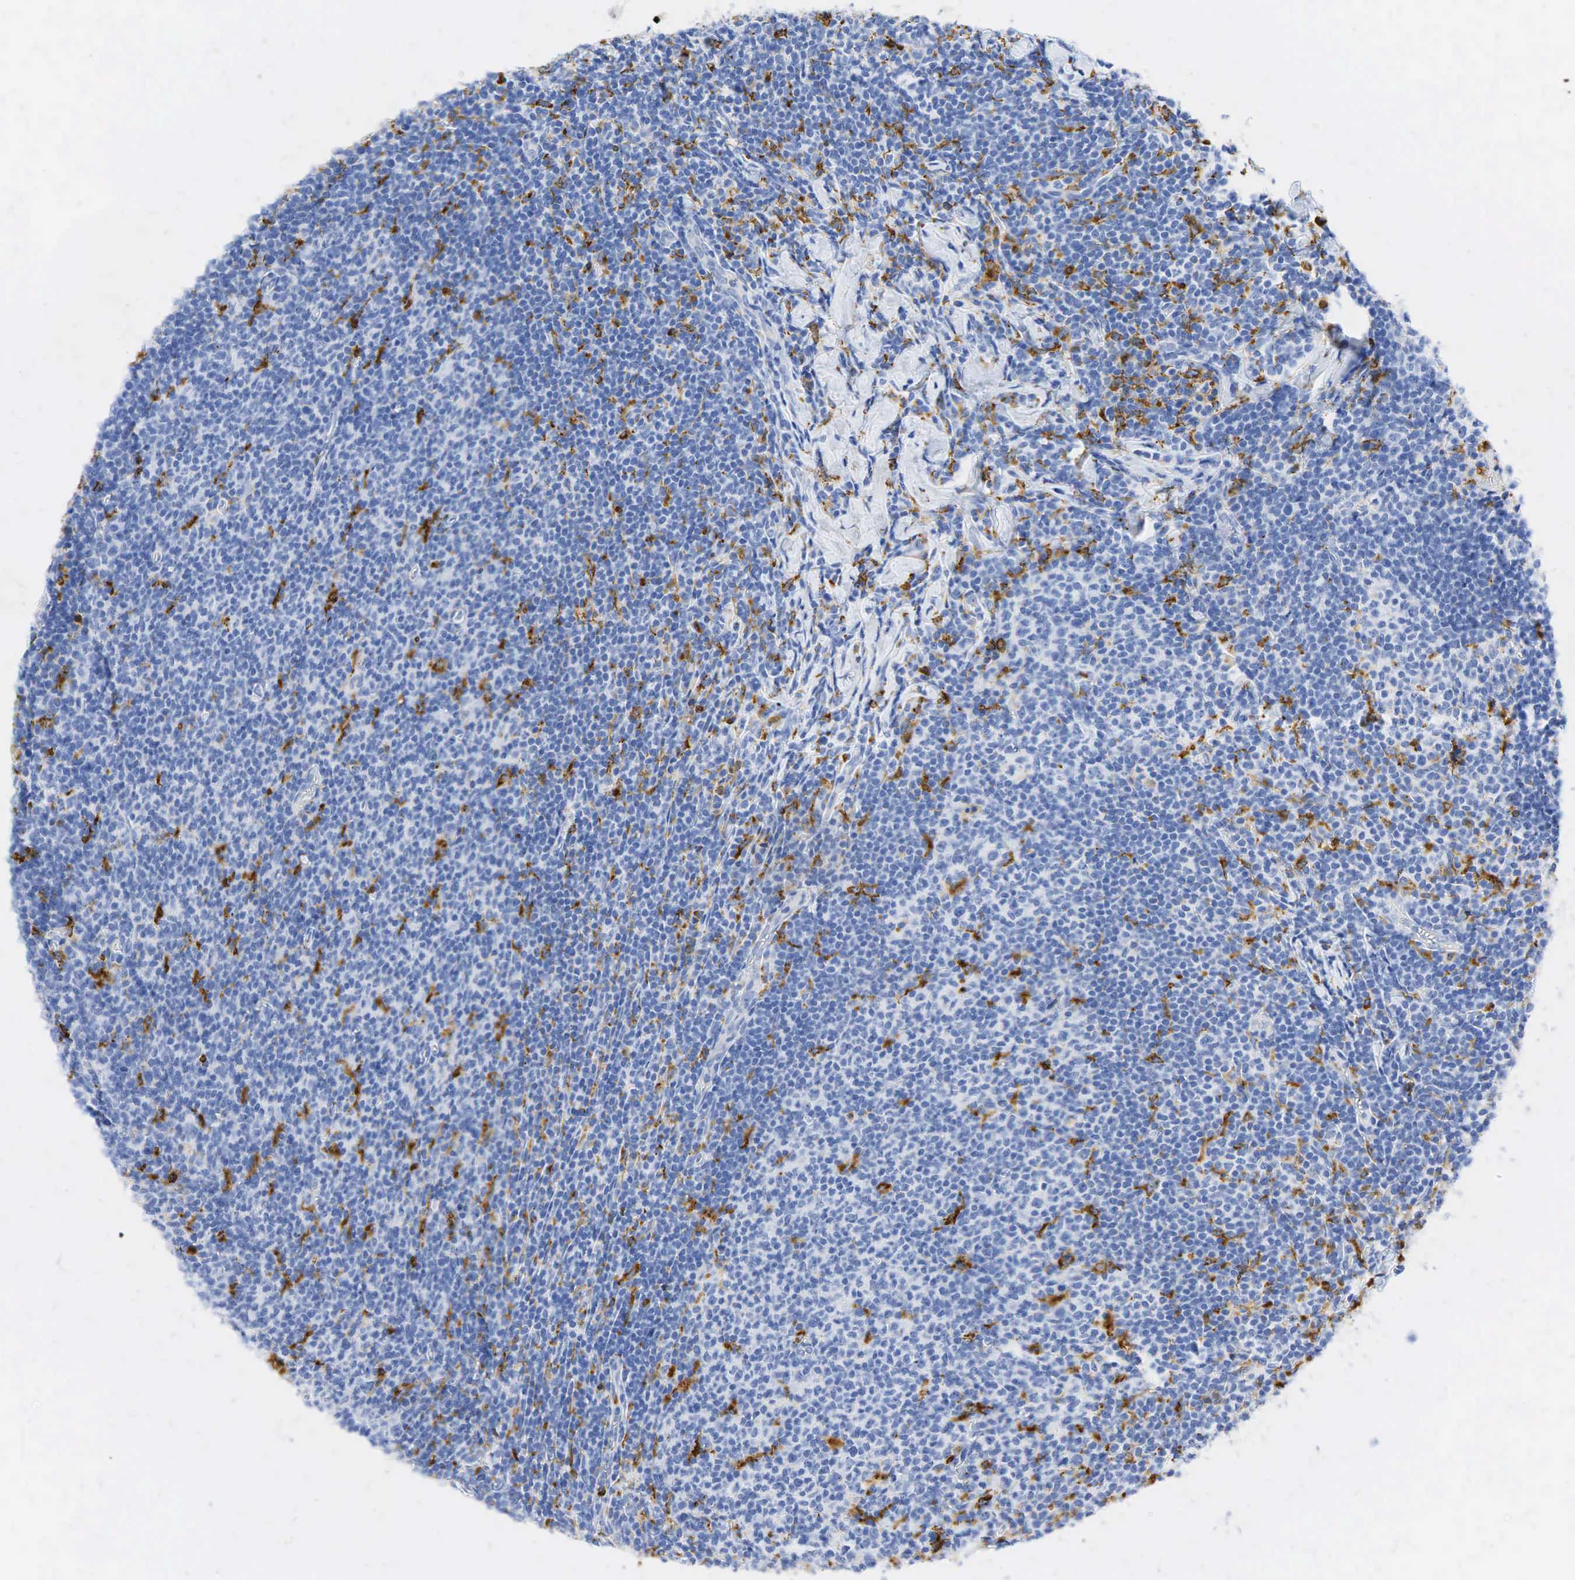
{"staining": {"intensity": "negative", "quantity": "none", "location": "none"}, "tissue": "lymphoma", "cell_type": "Tumor cells", "image_type": "cancer", "snomed": [{"axis": "morphology", "description": "Malignant lymphoma, non-Hodgkin's type, Low grade"}, {"axis": "topography", "description": "Lymph node"}], "caption": "IHC image of neoplastic tissue: low-grade malignant lymphoma, non-Hodgkin's type stained with DAB exhibits no significant protein expression in tumor cells. The staining was performed using DAB (3,3'-diaminobenzidine) to visualize the protein expression in brown, while the nuclei were stained in blue with hematoxylin (Magnification: 20x).", "gene": "CD68", "patient": {"sex": "male", "age": 74}}